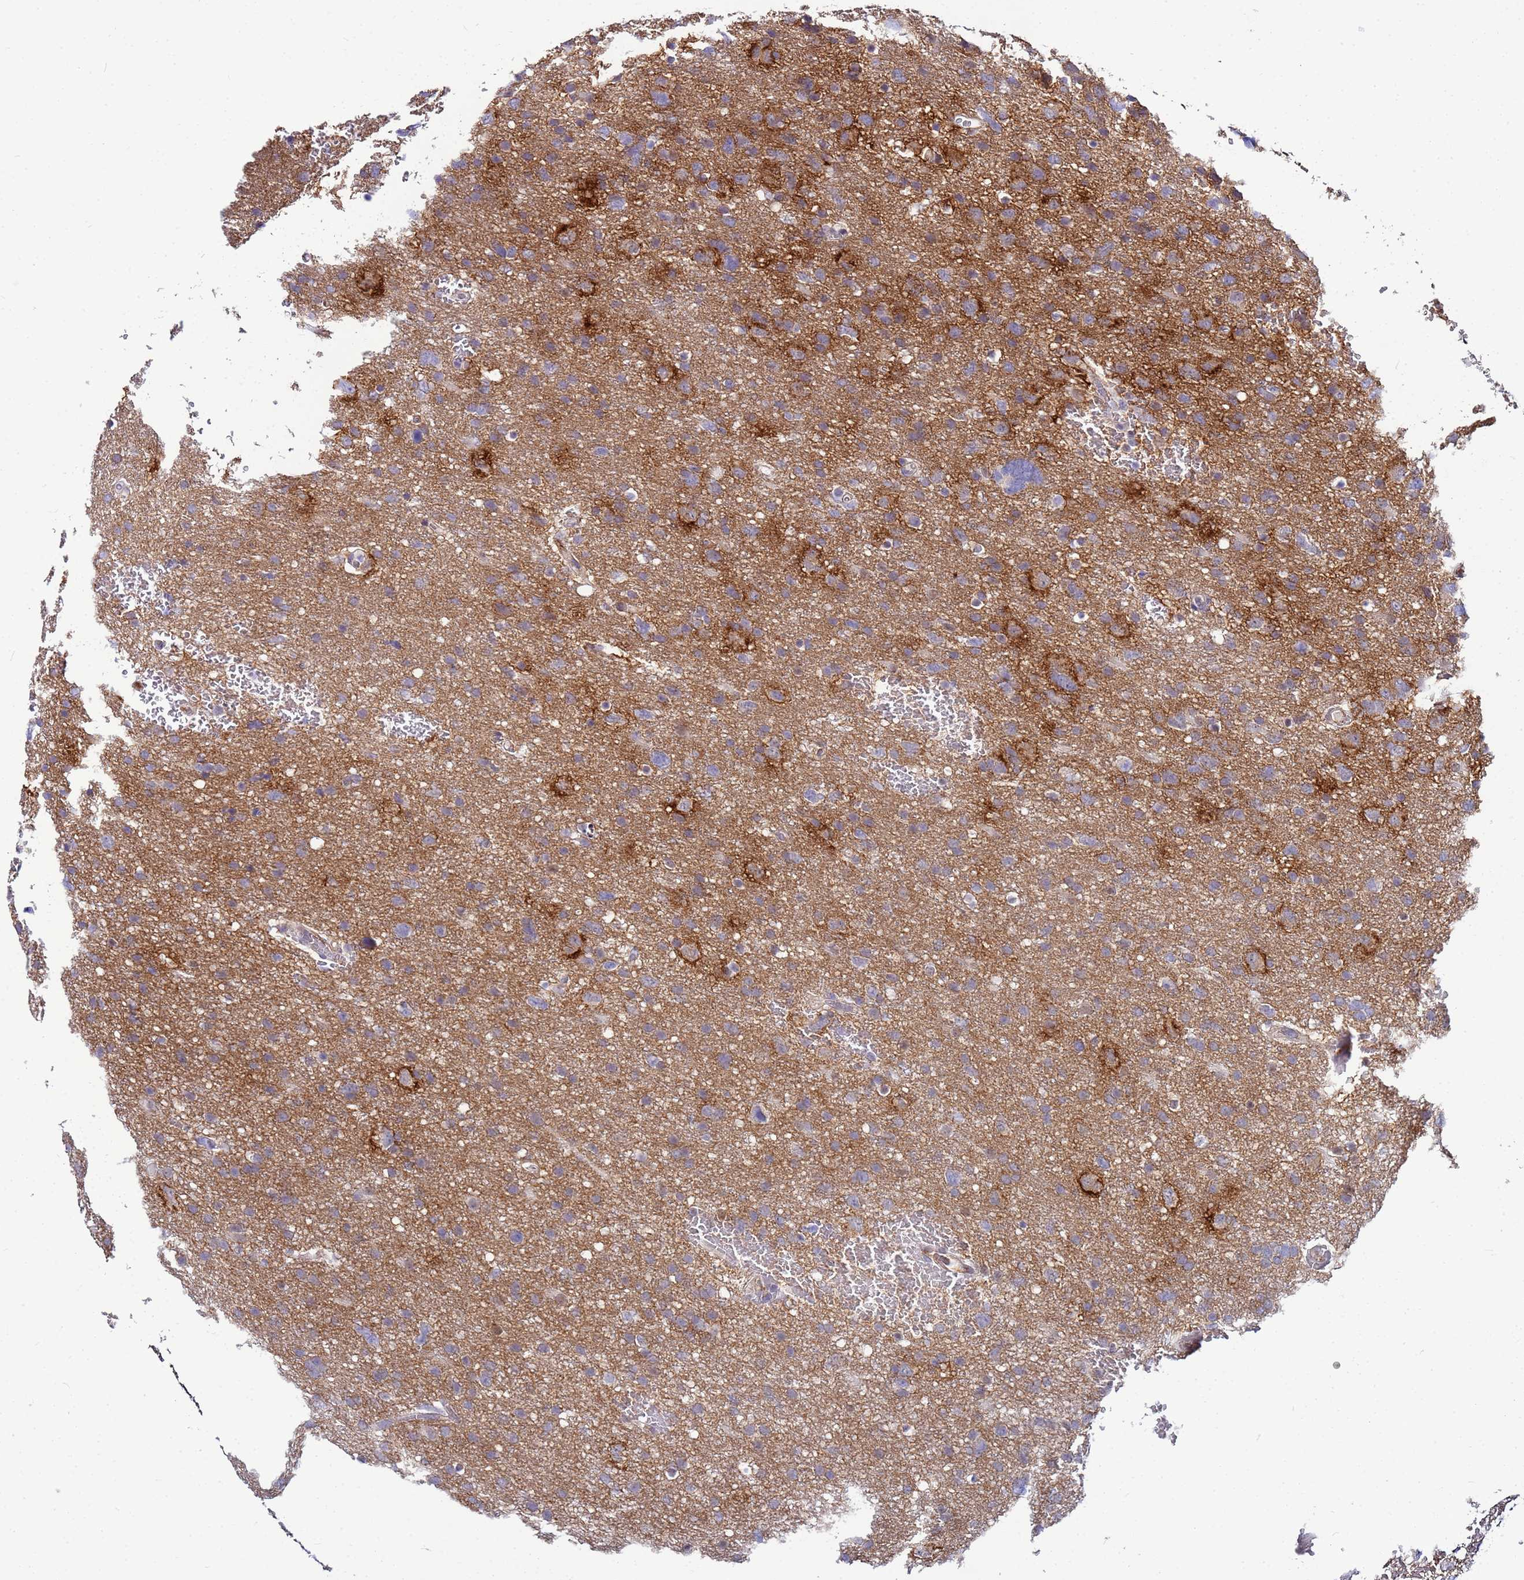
{"staining": {"intensity": "moderate", "quantity": "25%-75%", "location": "cytoplasmic/membranous"}, "tissue": "glioma", "cell_type": "Tumor cells", "image_type": "cancer", "snomed": [{"axis": "morphology", "description": "Glioma, malignant, High grade"}, {"axis": "topography", "description": "Brain"}], "caption": "Tumor cells exhibit moderate cytoplasmic/membranous positivity in approximately 25%-75% of cells in high-grade glioma (malignant). (DAB (3,3'-diaminobenzidine) = brown stain, brightfield microscopy at high magnification).", "gene": "SLC25A37", "patient": {"sex": "male", "age": 61}}